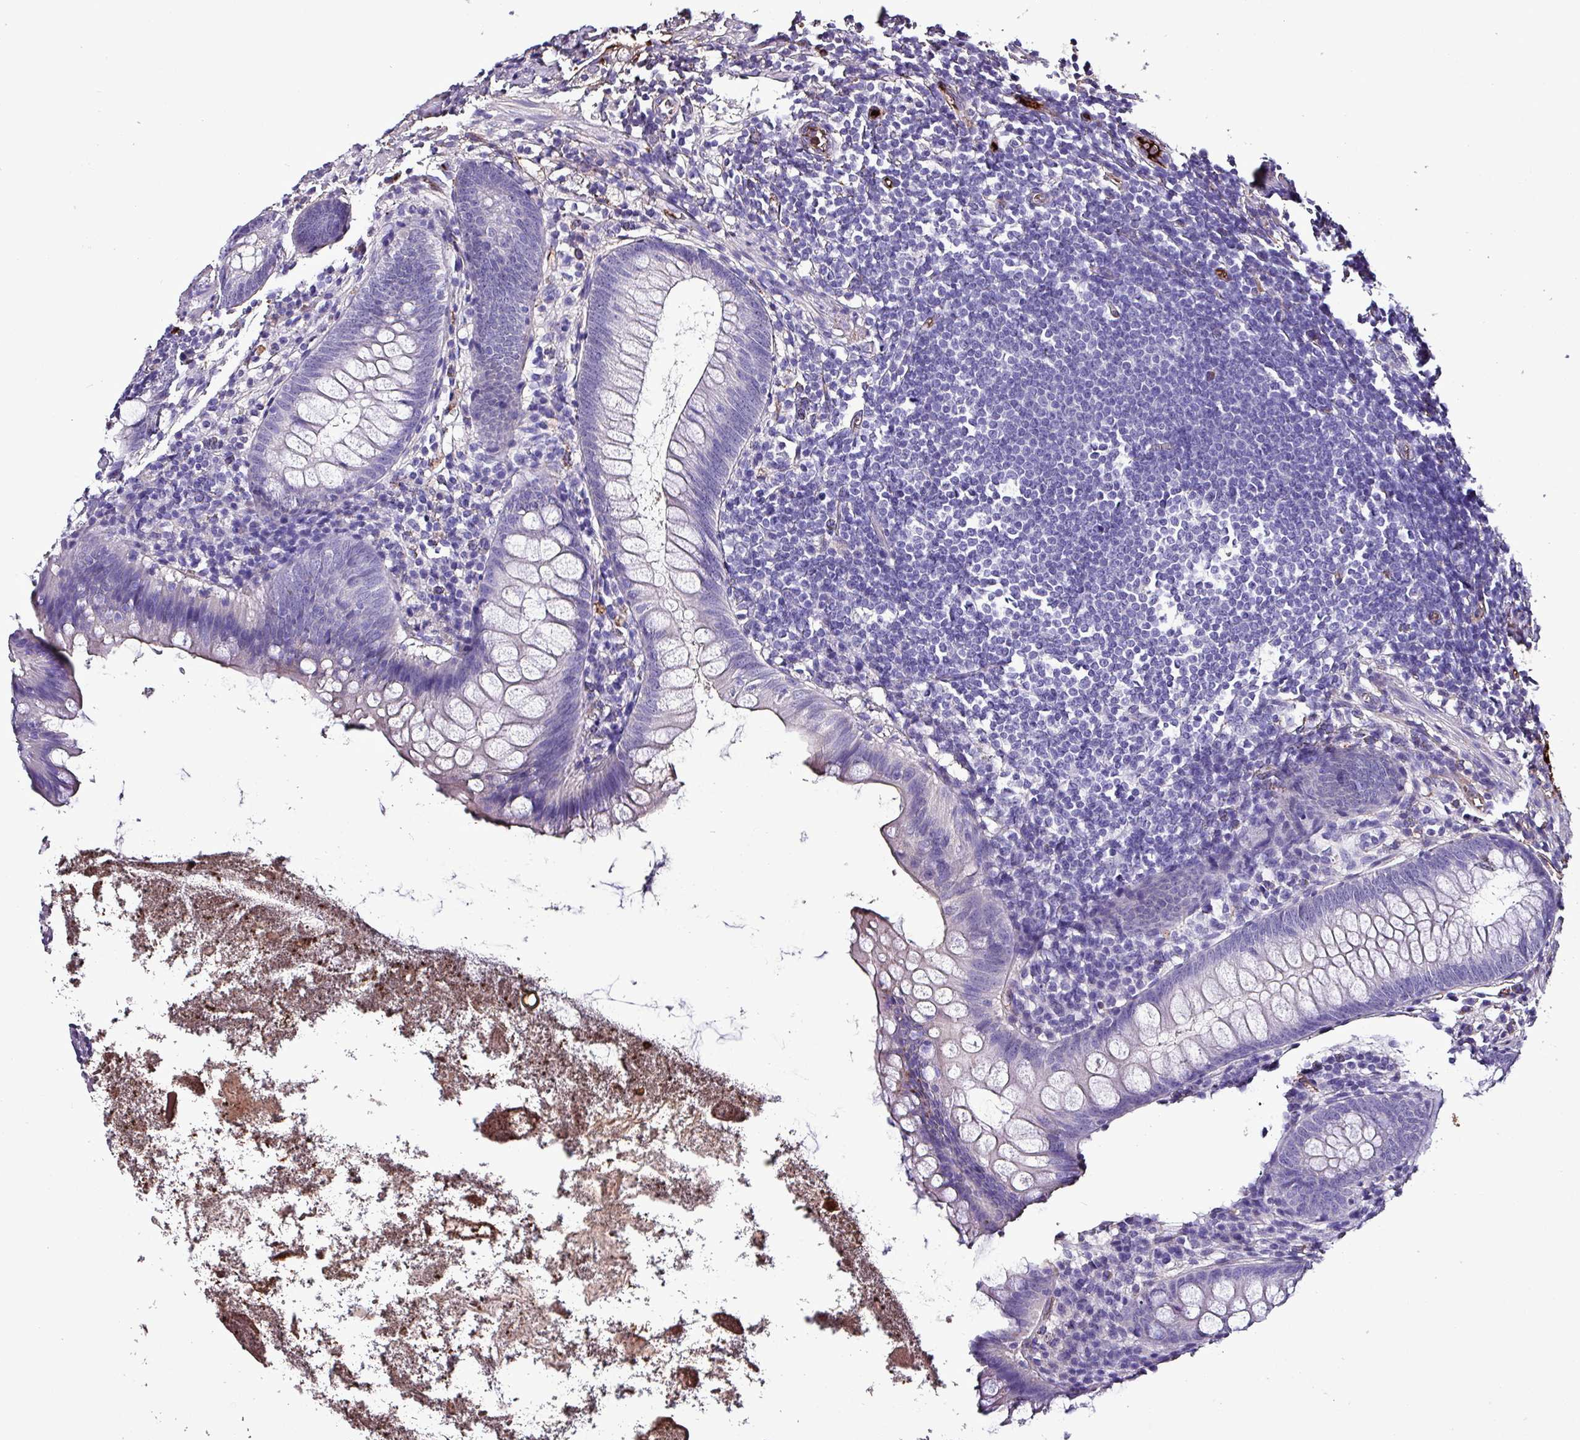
{"staining": {"intensity": "negative", "quantity": "none", "location": "none"}, "tissue": "appendix", "cell_type": "Glandular cells", "image_type": "normal", "snomed": [{"axis": "morphology", "description": "Normal tissue, NOS"}, {"axis": "topography", "description": "Appendix"}], "caption": "An immunohistochemistry micrograph of benign appendix is shown. There is no staining in glandular cells of appendix. The staining is performed using DAB brown chromogen with nuclei counter-stained in using hematoxylin.", "gene": "HPR", "patient": {"sex": "female", "age": 51}}